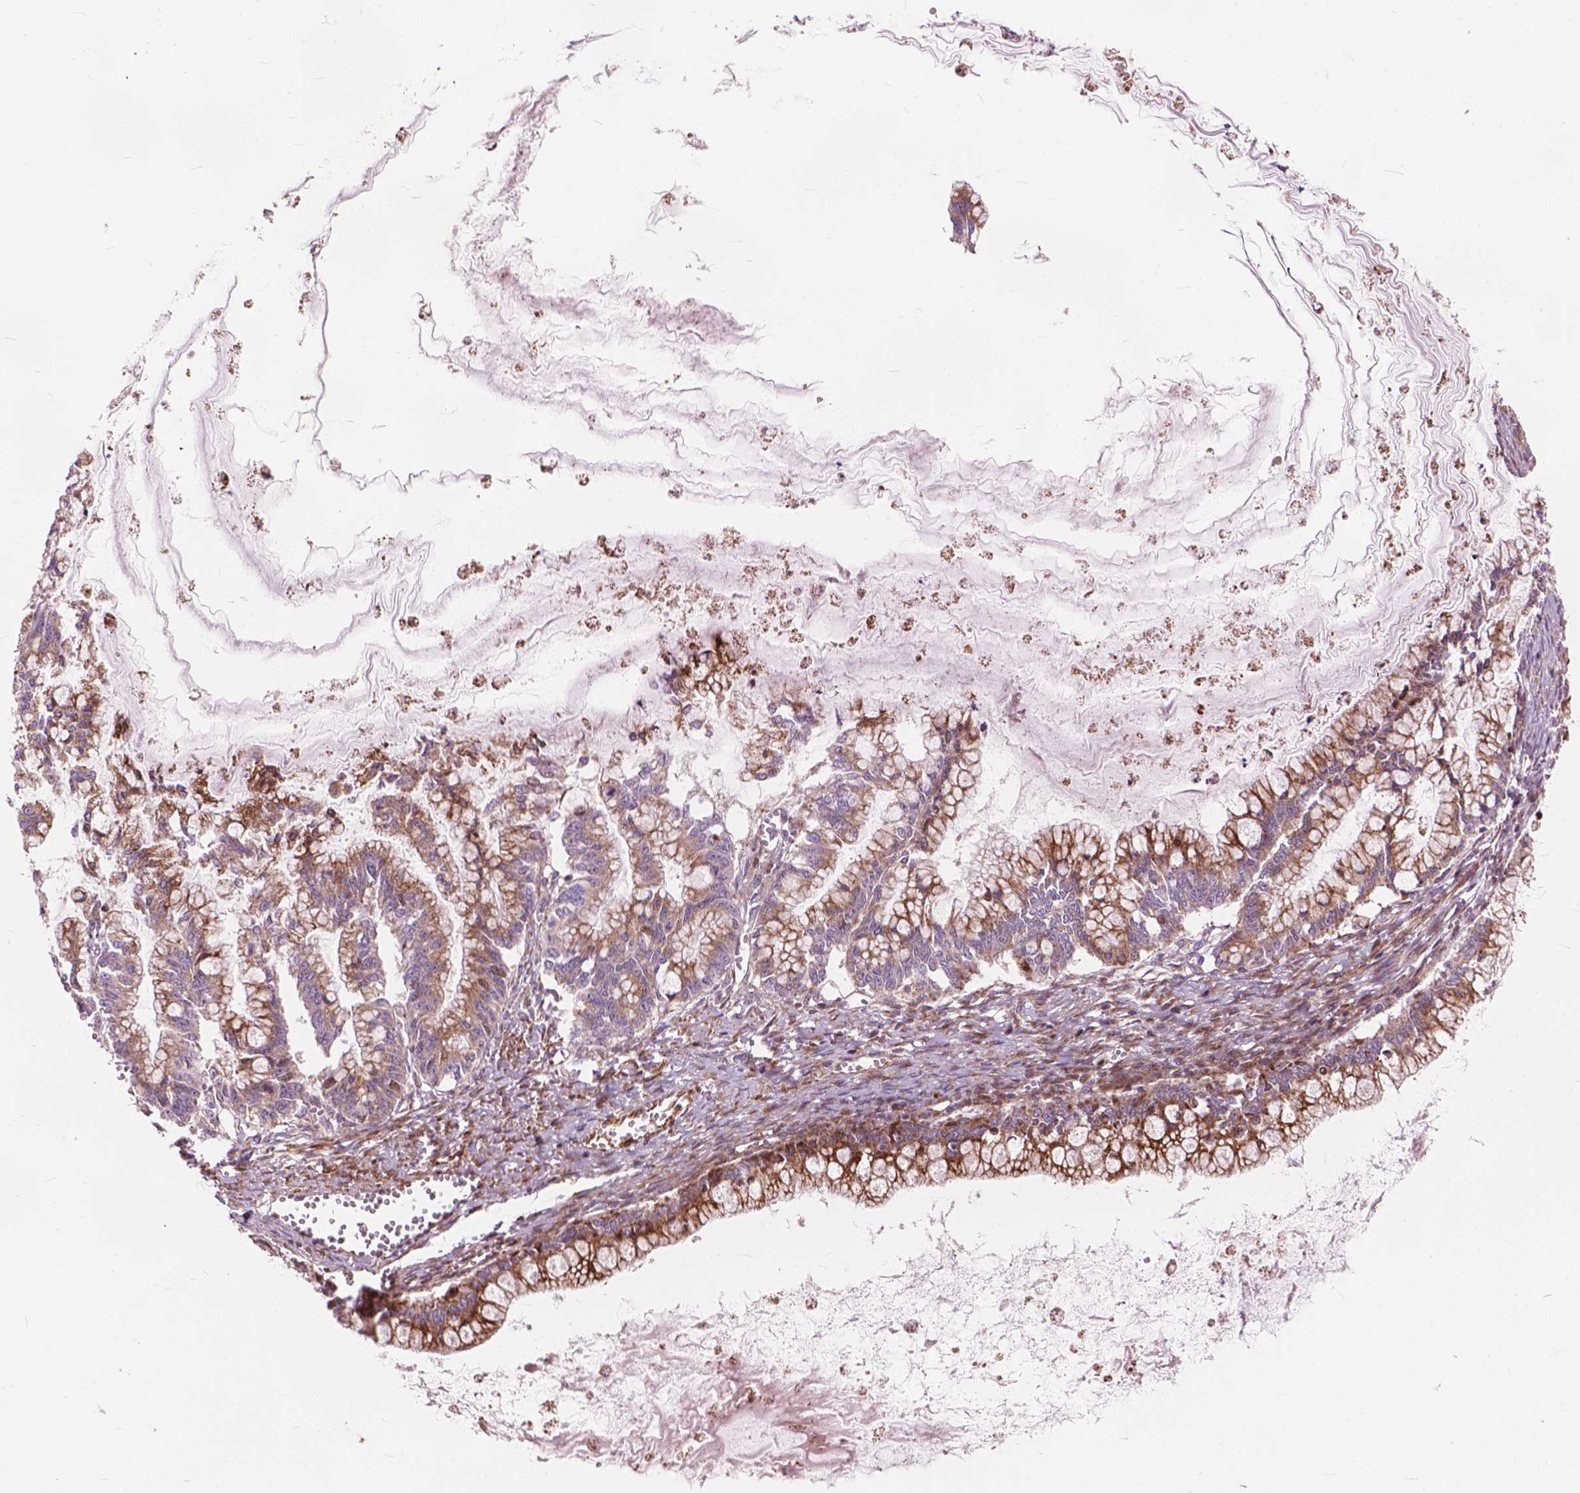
{"staining": {"intensity": "strong", "quantity": ">75%", "location": "cytoplasmic/membranous"}, "tissue": "ovarian cancer", "cell_type": "Tumor cells", "image_type": "cancer", "snomed": [{"axis": "morphology", "description": "Cystadenocarcinoma, mucinous, NOS"}, {"axis": "topography", "description": "Ovary"}], "caption": "This photomicrograph displays immunohistochemistry staining of human ovarian cancer (mucinous cystadenocarcinoma), with high strong cytoplasmic/membranous positivity in about >75% of tumor cells.", "gene": "MORN1", "patient": {"sex": "female", "age": 67}}